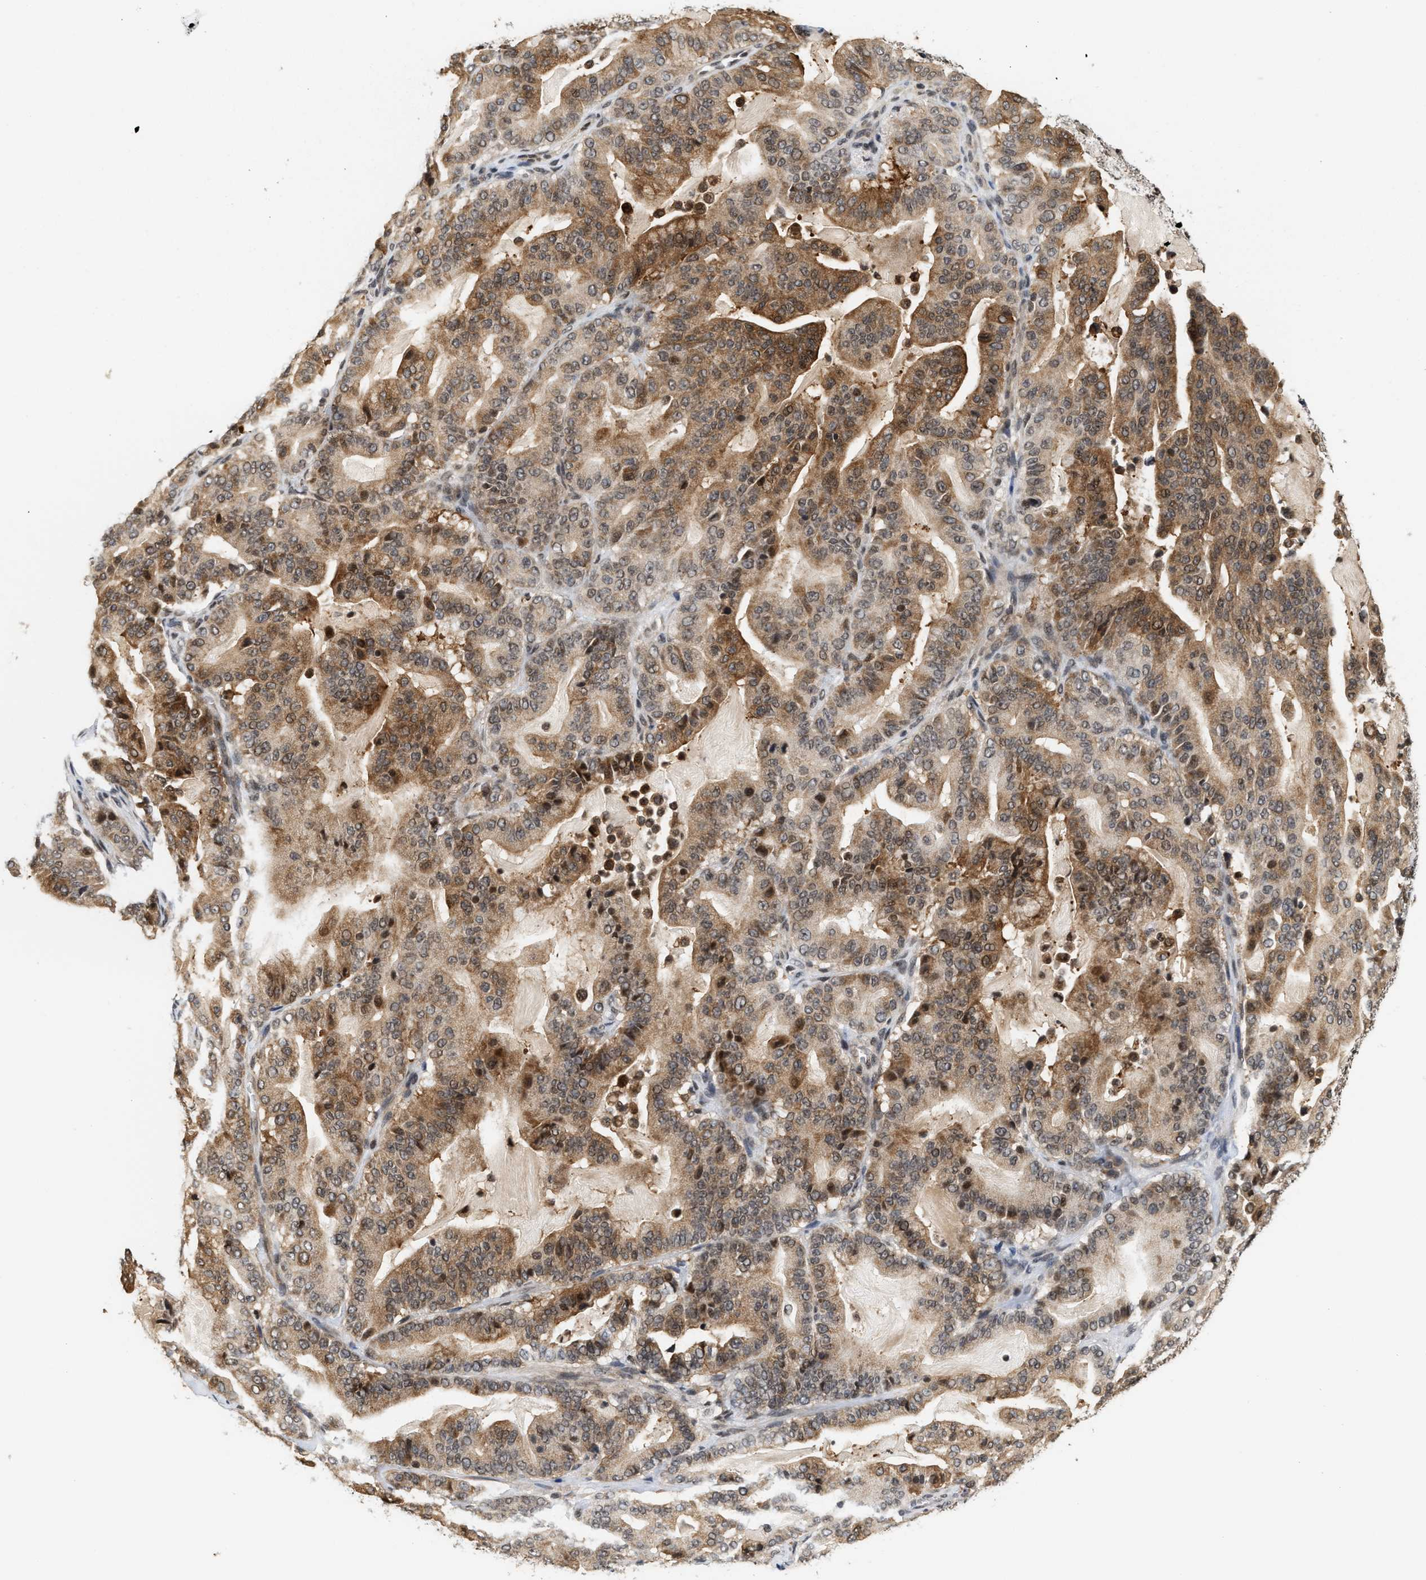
{"staining": {"intensity": "moderate", "quantity": ">75%", "location": "cytoplasmic/membranous"}, "tissue": "pancreatic cancer", "cell_type": "Tumor cells", "image_type": "cancer", "snomed": [{"axis": "morphology", "description": "Adenocarcinoma, NOS"}, {"axis": "topography", "description": "Pancreas"}], "caption": "A high-resolution histopathology image shows immunohistochemistry staining of pancreatic cancer (adenocarcinoma), which displays moderate cytoplasmic/membranous staining in about >75% of tumor cells.", "gene": "ANKRD6", "patient": {"sex": "male", "age": 63}}